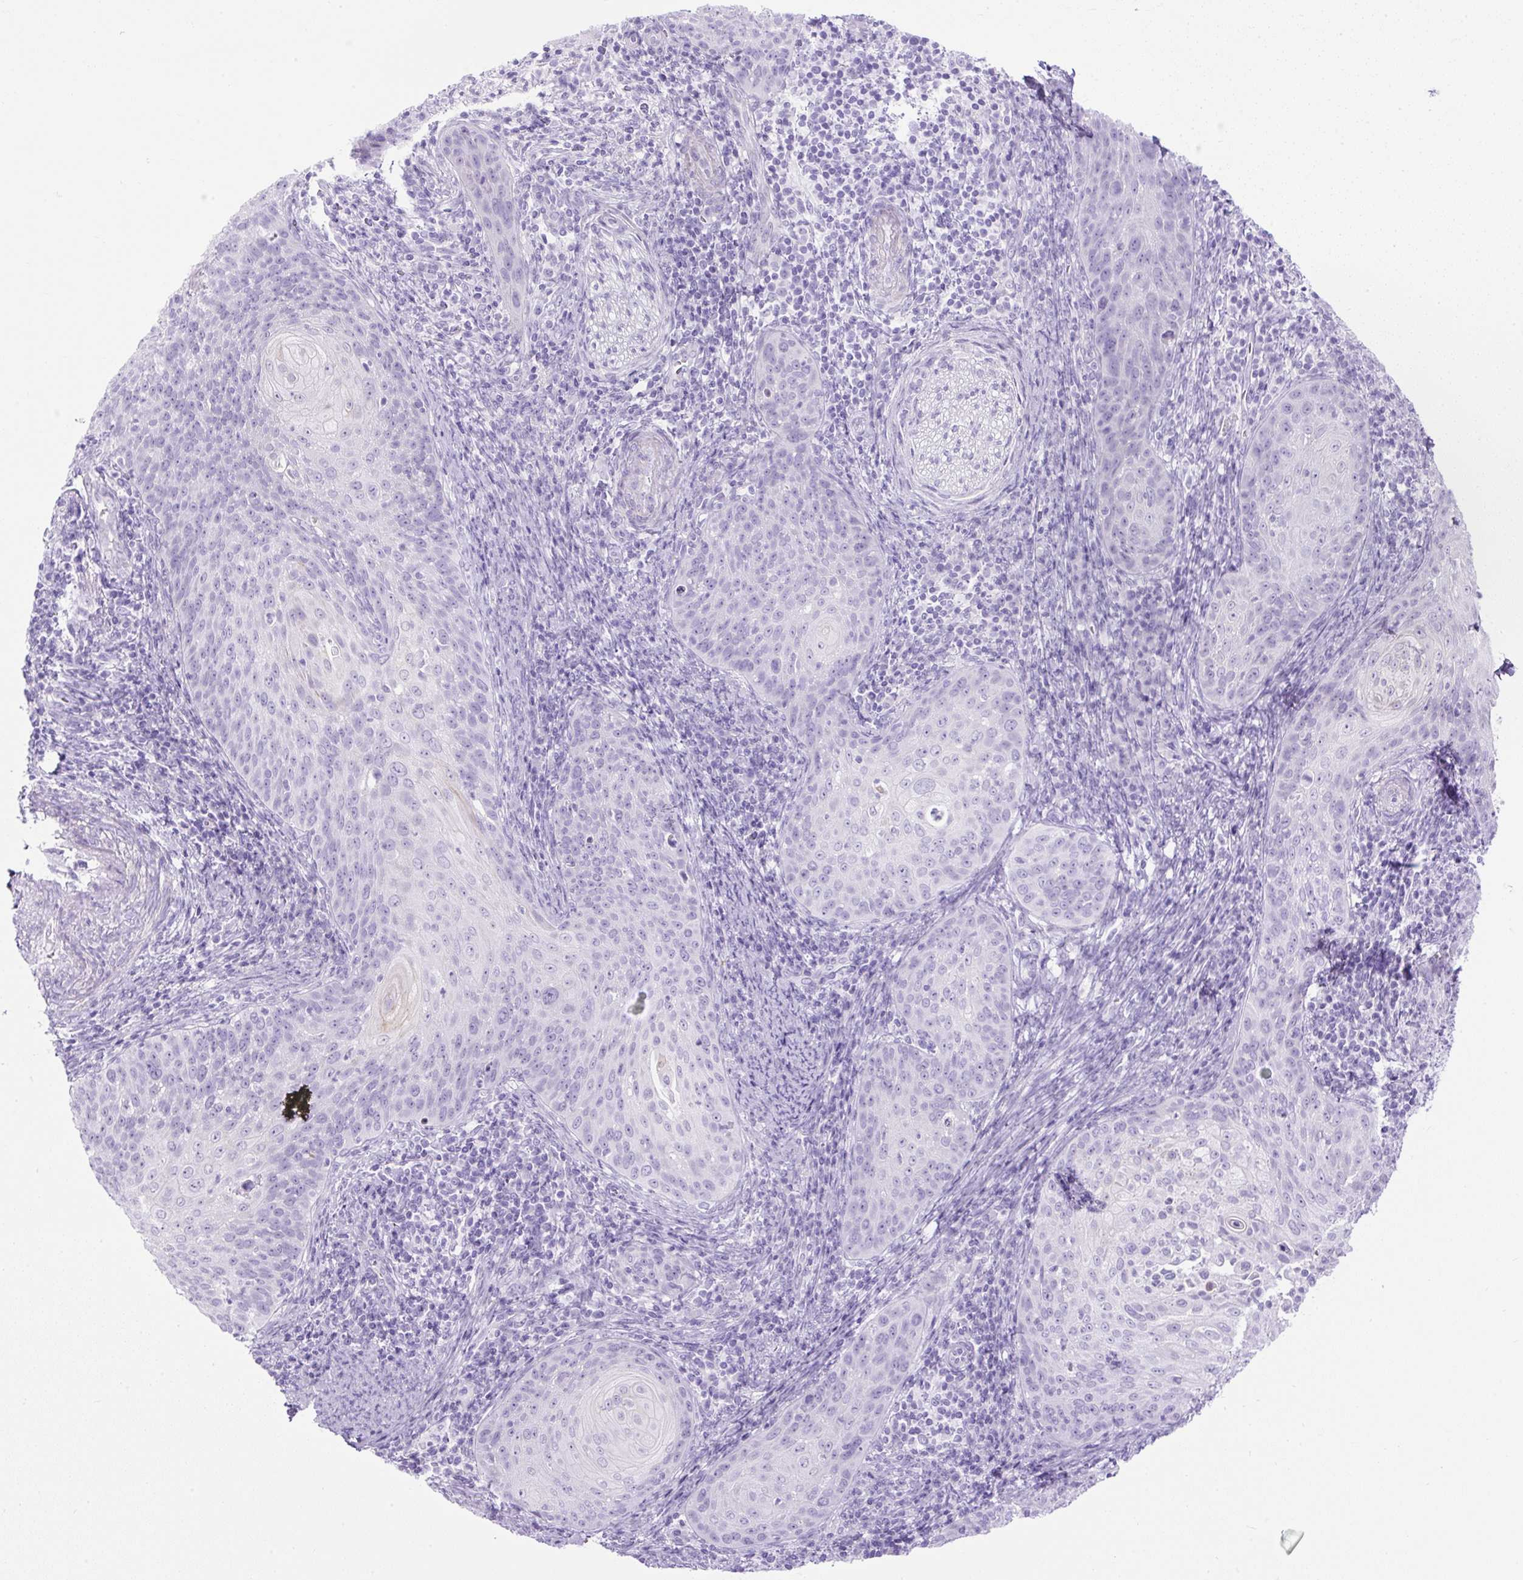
{"staining": {"intensity": "negative", "quantity": "none", "location": "none"}, "tissue": "cervical cancer", "cell_type": "Tumor cells", "image_type": "cancer", "snomed": [{"axis": "morphology", "description": "Squamous cell carcinoma, NOS"}, {"axis": "topography", "description": "Cervix"}], "caption": "Histopathology image shows no protein expression in tumor cells of cervical squamous cell carcinoma tissue. (Immunohistochemistry, brightfield microscopy, high magnification).", "gene": "UPP1", "patient": {"sex": "female", "age": 30}}